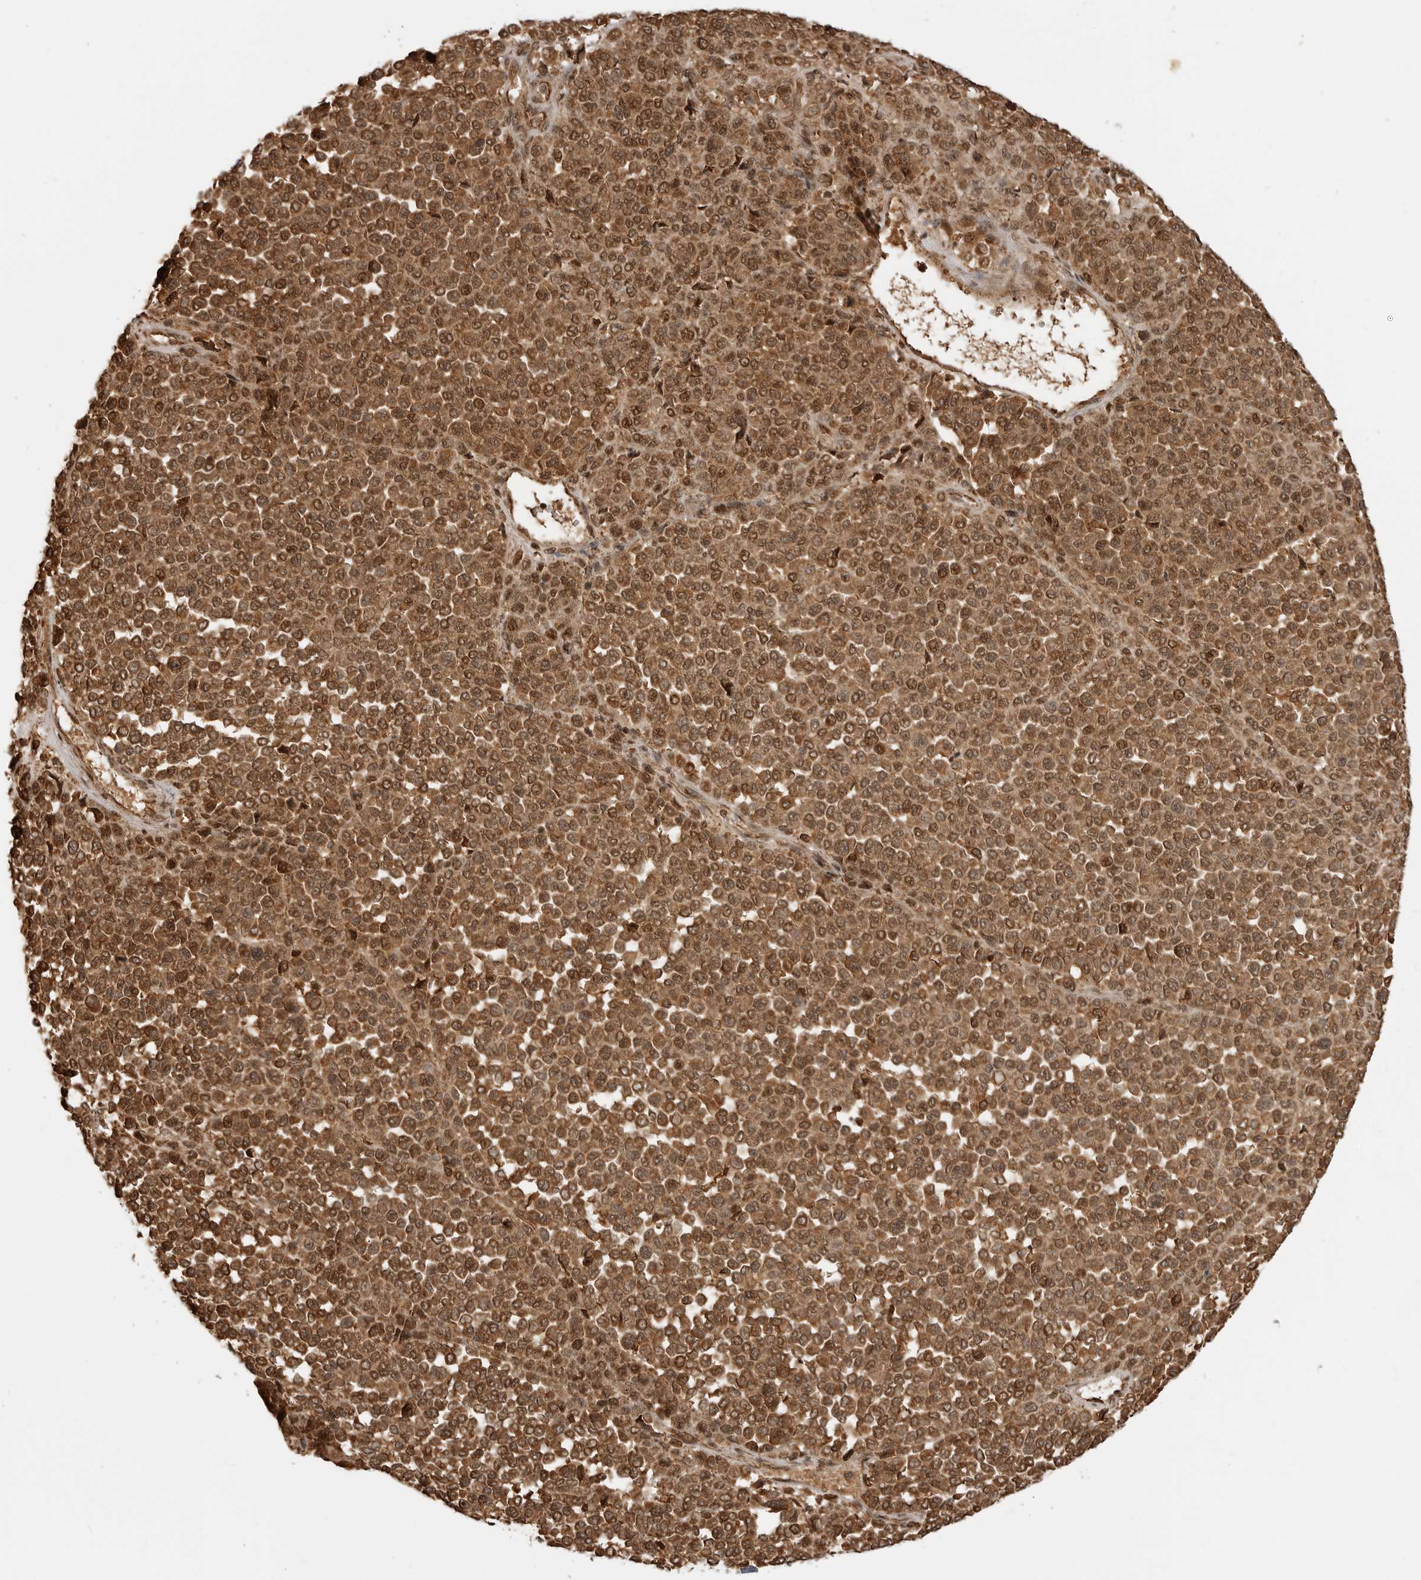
{"staining": {"intensity": "moderate", "quantity": ">75%", "location": "cytoplasmic/membranous,nuclear"}, "tissue": "melanoma", "cell_type": "Tumor cells", "image_type": "cancer", "snomed": [{"axis": "morphology", "description": "Malignant melanoma, Metastatic site"}, {"axis": "topography", "description": "Pancreas"}], "caption": "Protein analysis of melanoma tissue shows moderate cytoplasmic/membranous and nuclear expression in approximately >75% of tumor cells.", "gene": "BMP2K", "patient": {"sex": "female", "age": 30}}